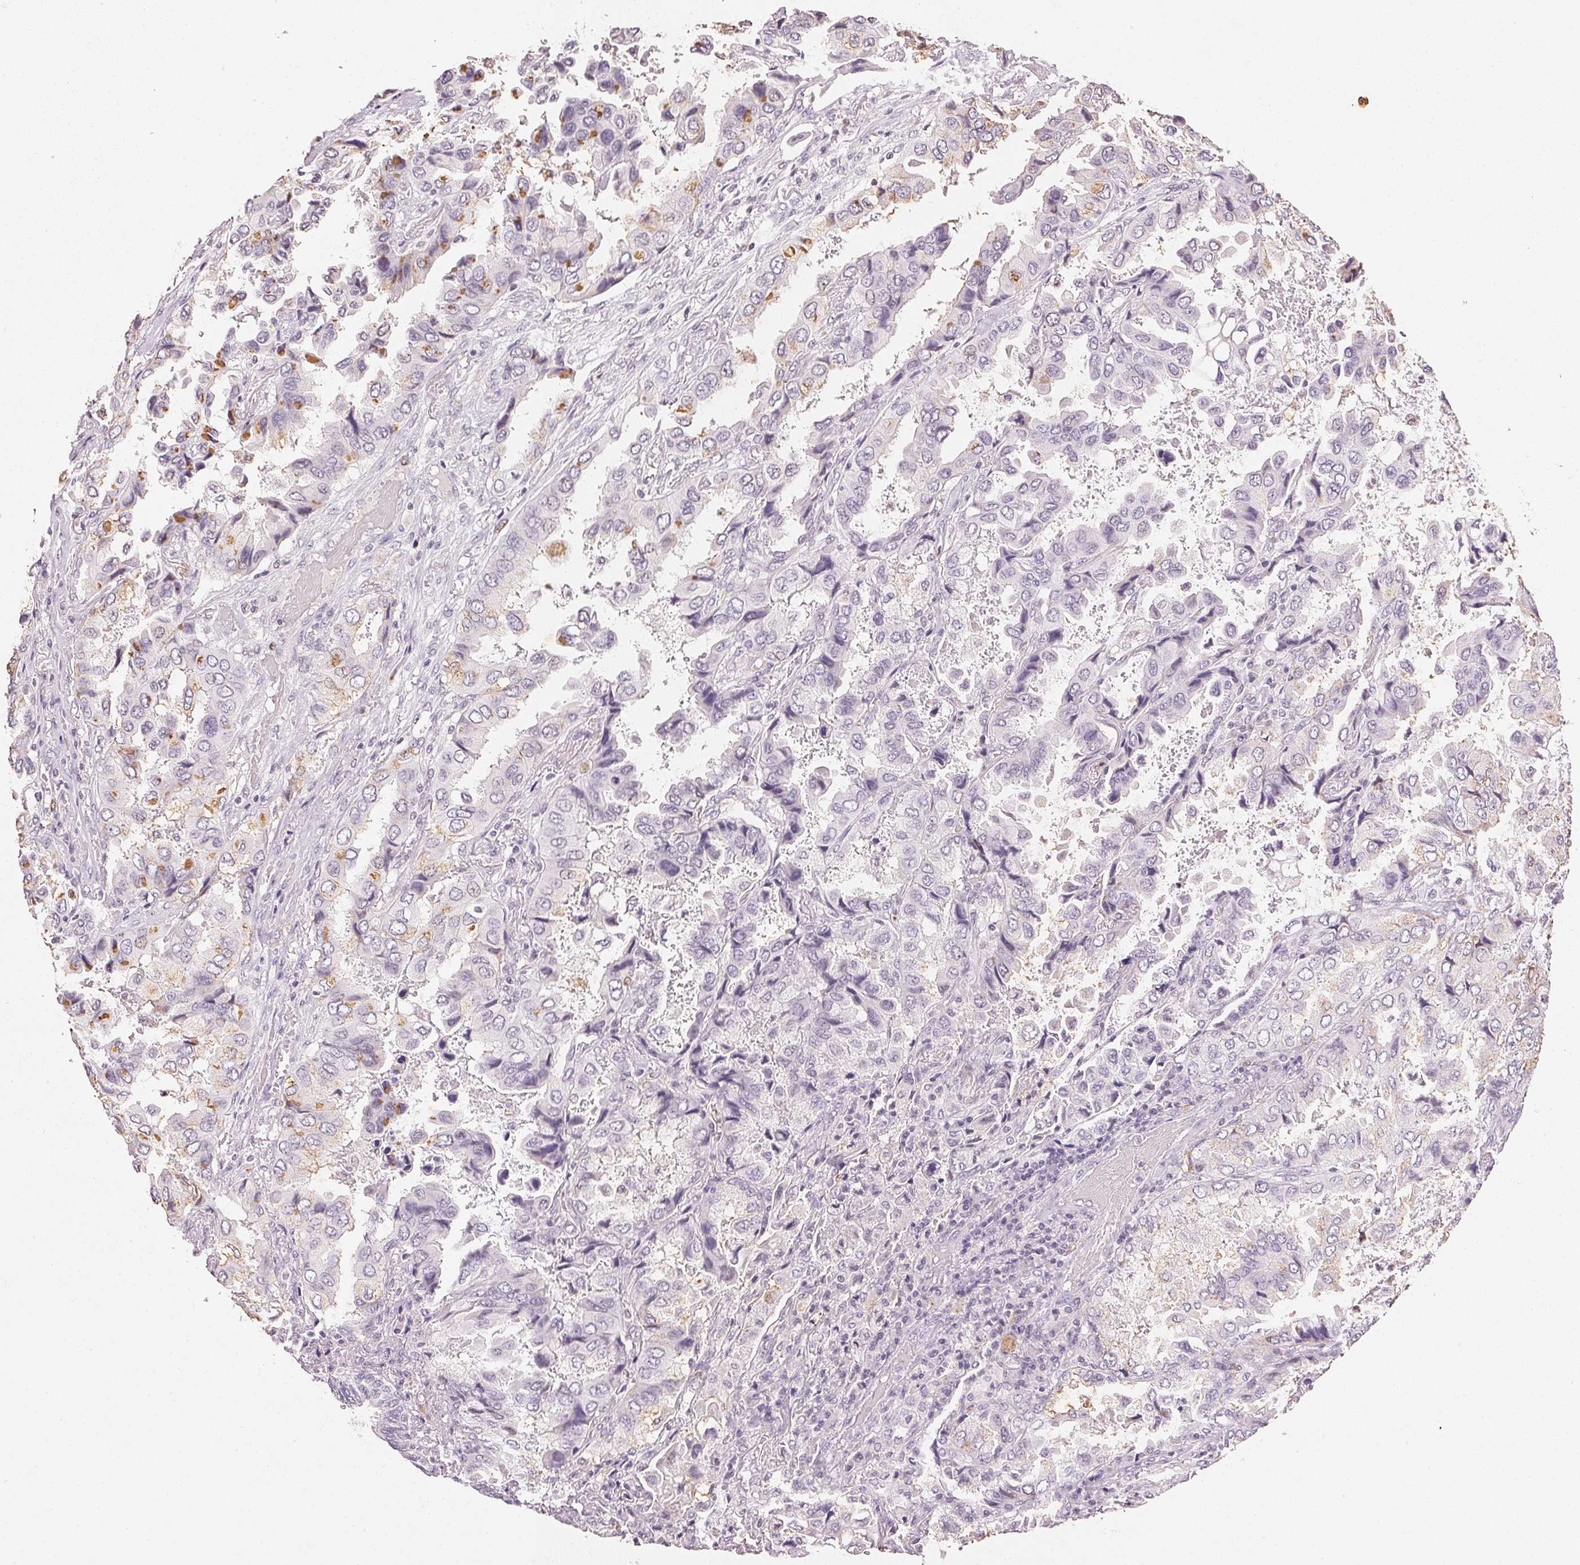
{"staining": {"intensity": "moderate", "quantity": "<25%", "location": "cytoplasmic/membranous"}, "tissue": "lung cancer", "cell_type": "Tumor cells", "image_type": "cancer", "snomed": [{"axis": "morphology", "description": "Aneuploidy"}, {"axis": "morphology", "description": "Adenocarcinoma, NOS"}, {"axis": "morphology", "description": "Adenocarcinoma, metastatic, NOS"}, {"axis": "topography", "description": "Lymph node"}, {"axis": "topography", "description": "Lung"}], "caption": "Lung cancer tissue shows moderate cytoplasmic/membranous expression in approximately <25% of tumor cells, visualized by immunohistochemistry. (DAB IHC with brightfield microscopy, high magnification).", "gene": "SMTN", "patient": {"sex": "female", "age": 48}}